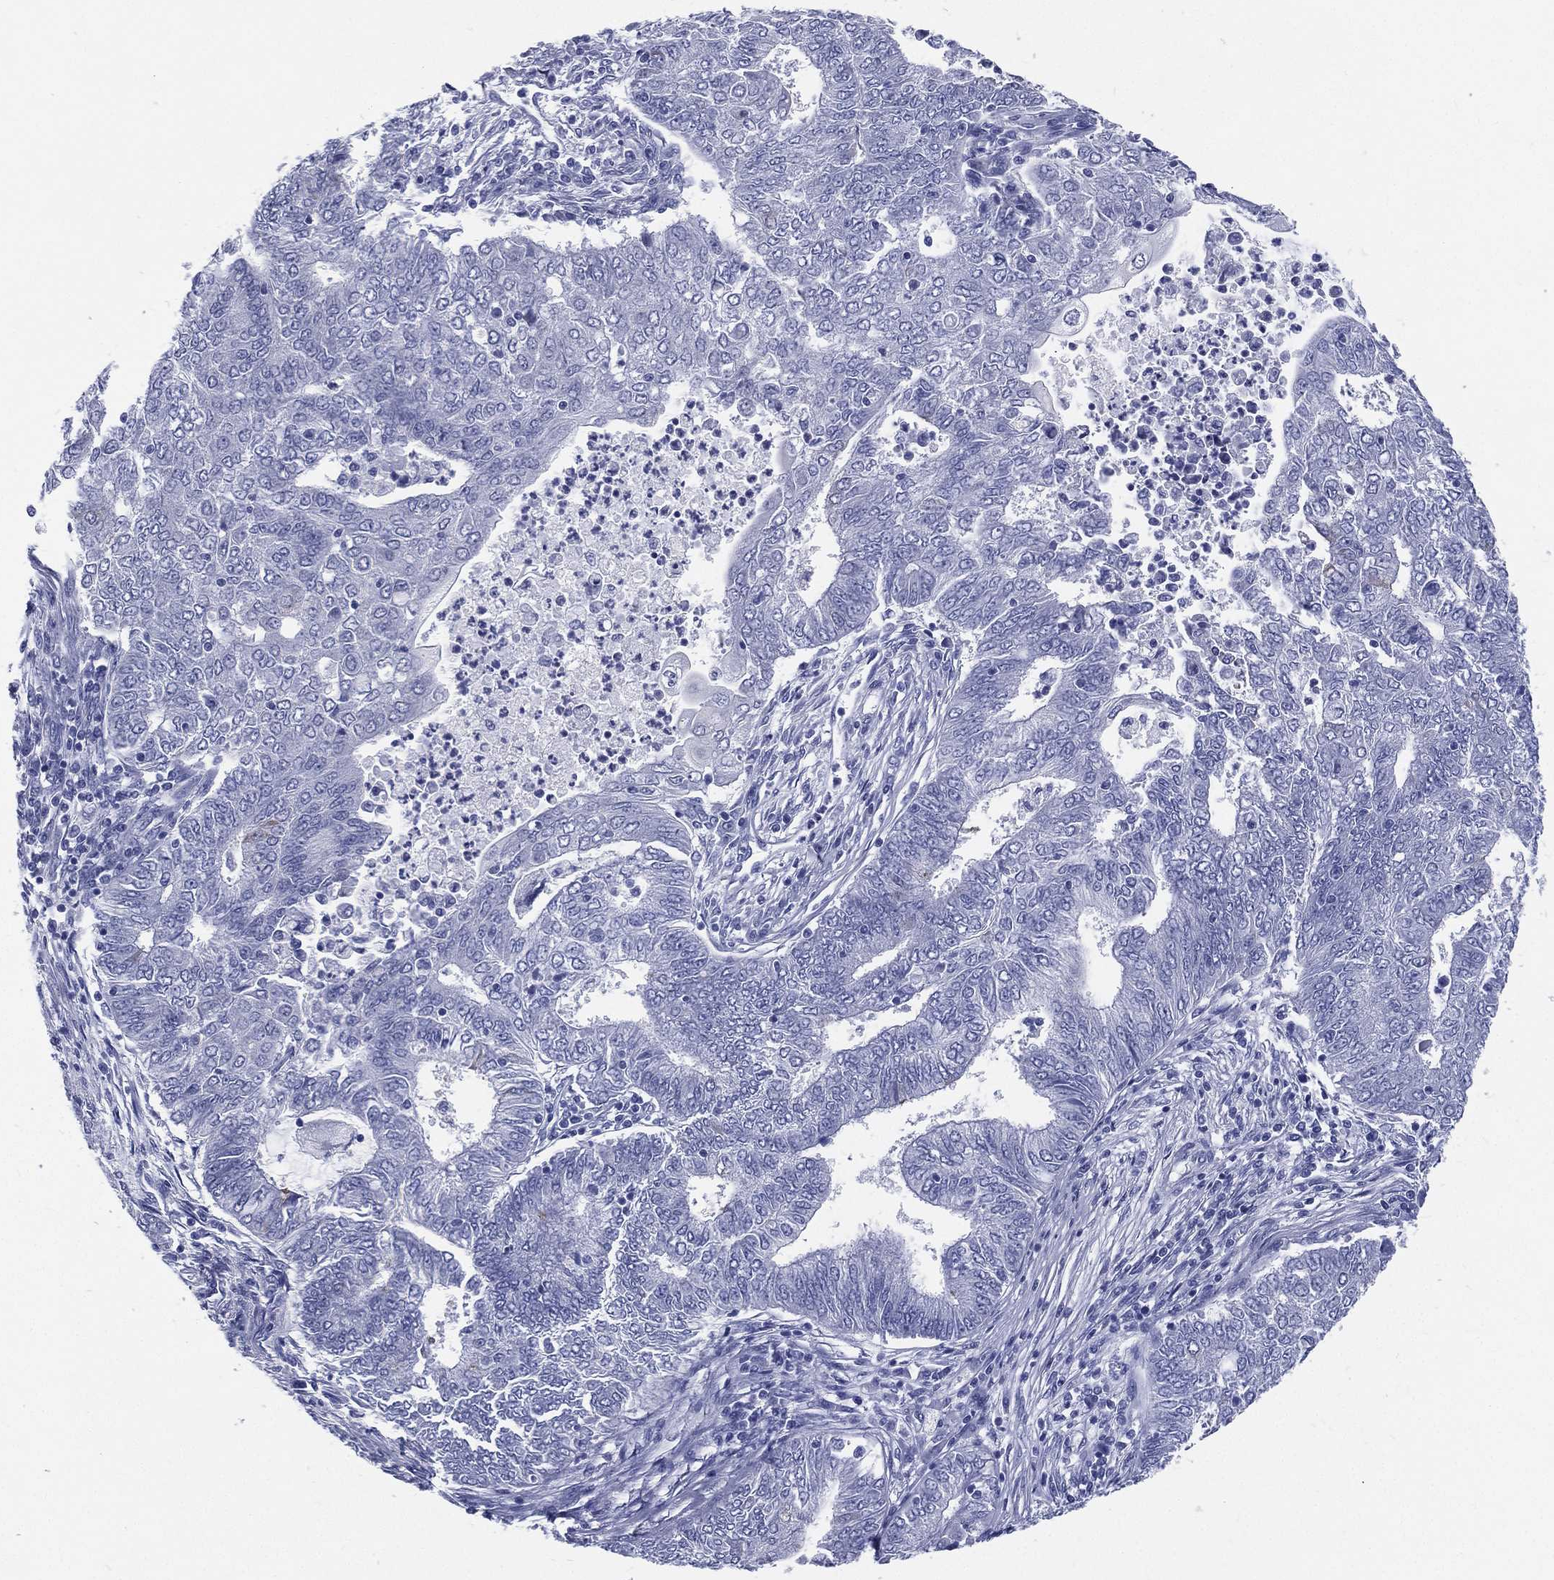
{"staining": {"intensity": "negative", "quantity": "none", "location": "none"}, "tissue": "endometrial cancer", "cell_type": "Tumor cells", "image_type": "cancer", "snomed": [{"axis": "morphology", "description": "Adenocarcinoma, NOS"}, {"axis": "topography", "description": "Endometrium"}], "caption": "High magnification brightfield microscopy of endometrial cancer (adenocarcinoma) stained with DAB (3,3'-diaminobenzidine) (brown) and counterstained with hematoxylin (blue): tumor cells show no significant staining.", "gene": "RSPH4A", "patient": {"sex": "female", "age": 62}}